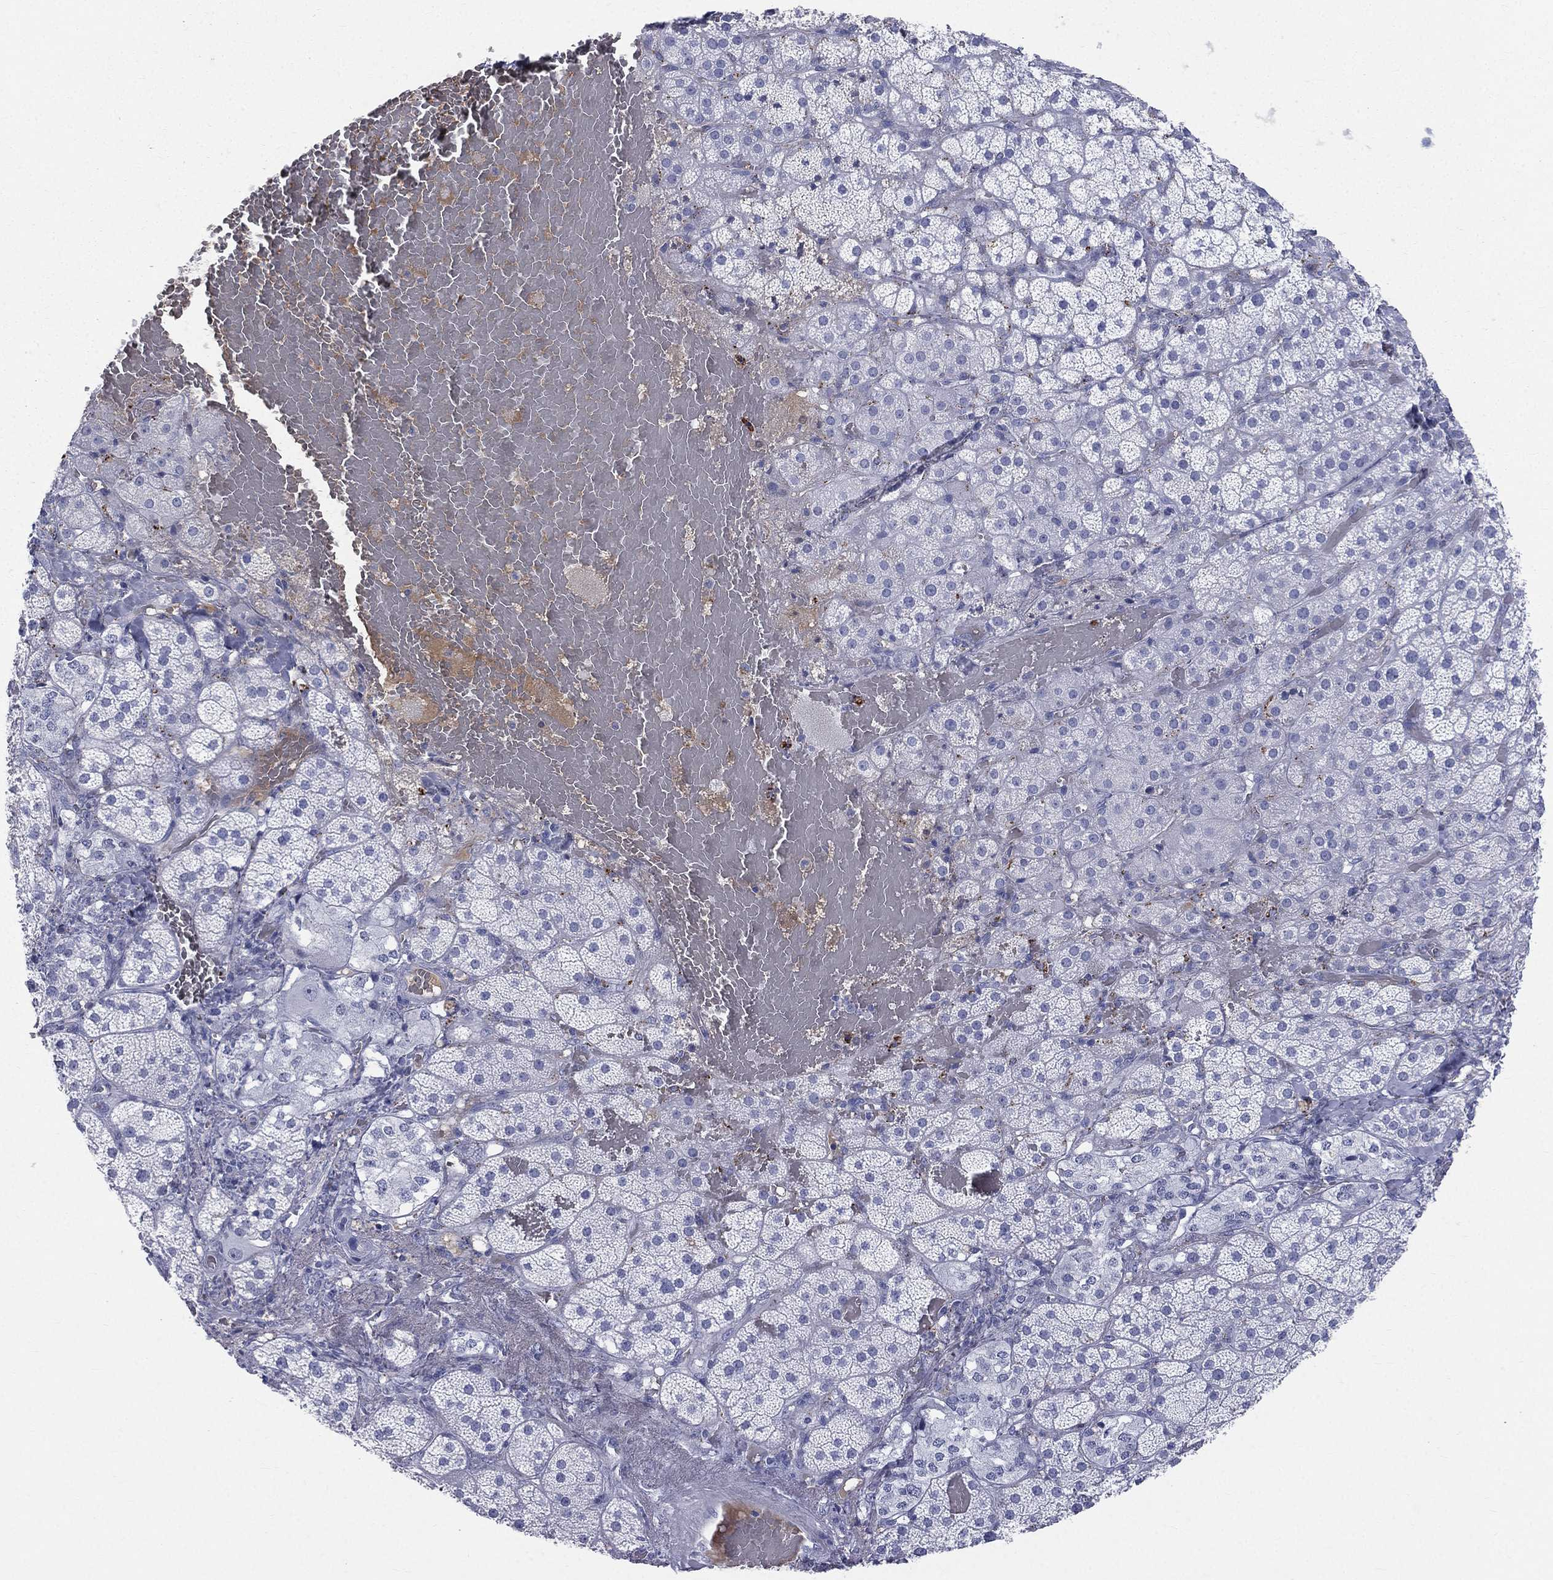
{"staining": {"intensity": "negative", "quantity": "none", "location": "none"}, "tissue": "adrenal gland", "cell_type": "Glandular cells", "image_type": "normal", "snomed": [{"axis": "morphology", "description": "Normal tissue, NOS"}, {"axis": "topography", "description": "Adrenal gland"}], "caption": "Immunohistochemistry (IHC) histopathology image of unremarkable human adrenal gland stained for a protein (brown), which shows no positivity in glandular cells. (IHC, brightfield microscopy, high magnification).", "gene": "HP", "patient": {"sex": "male", "age": 57}}